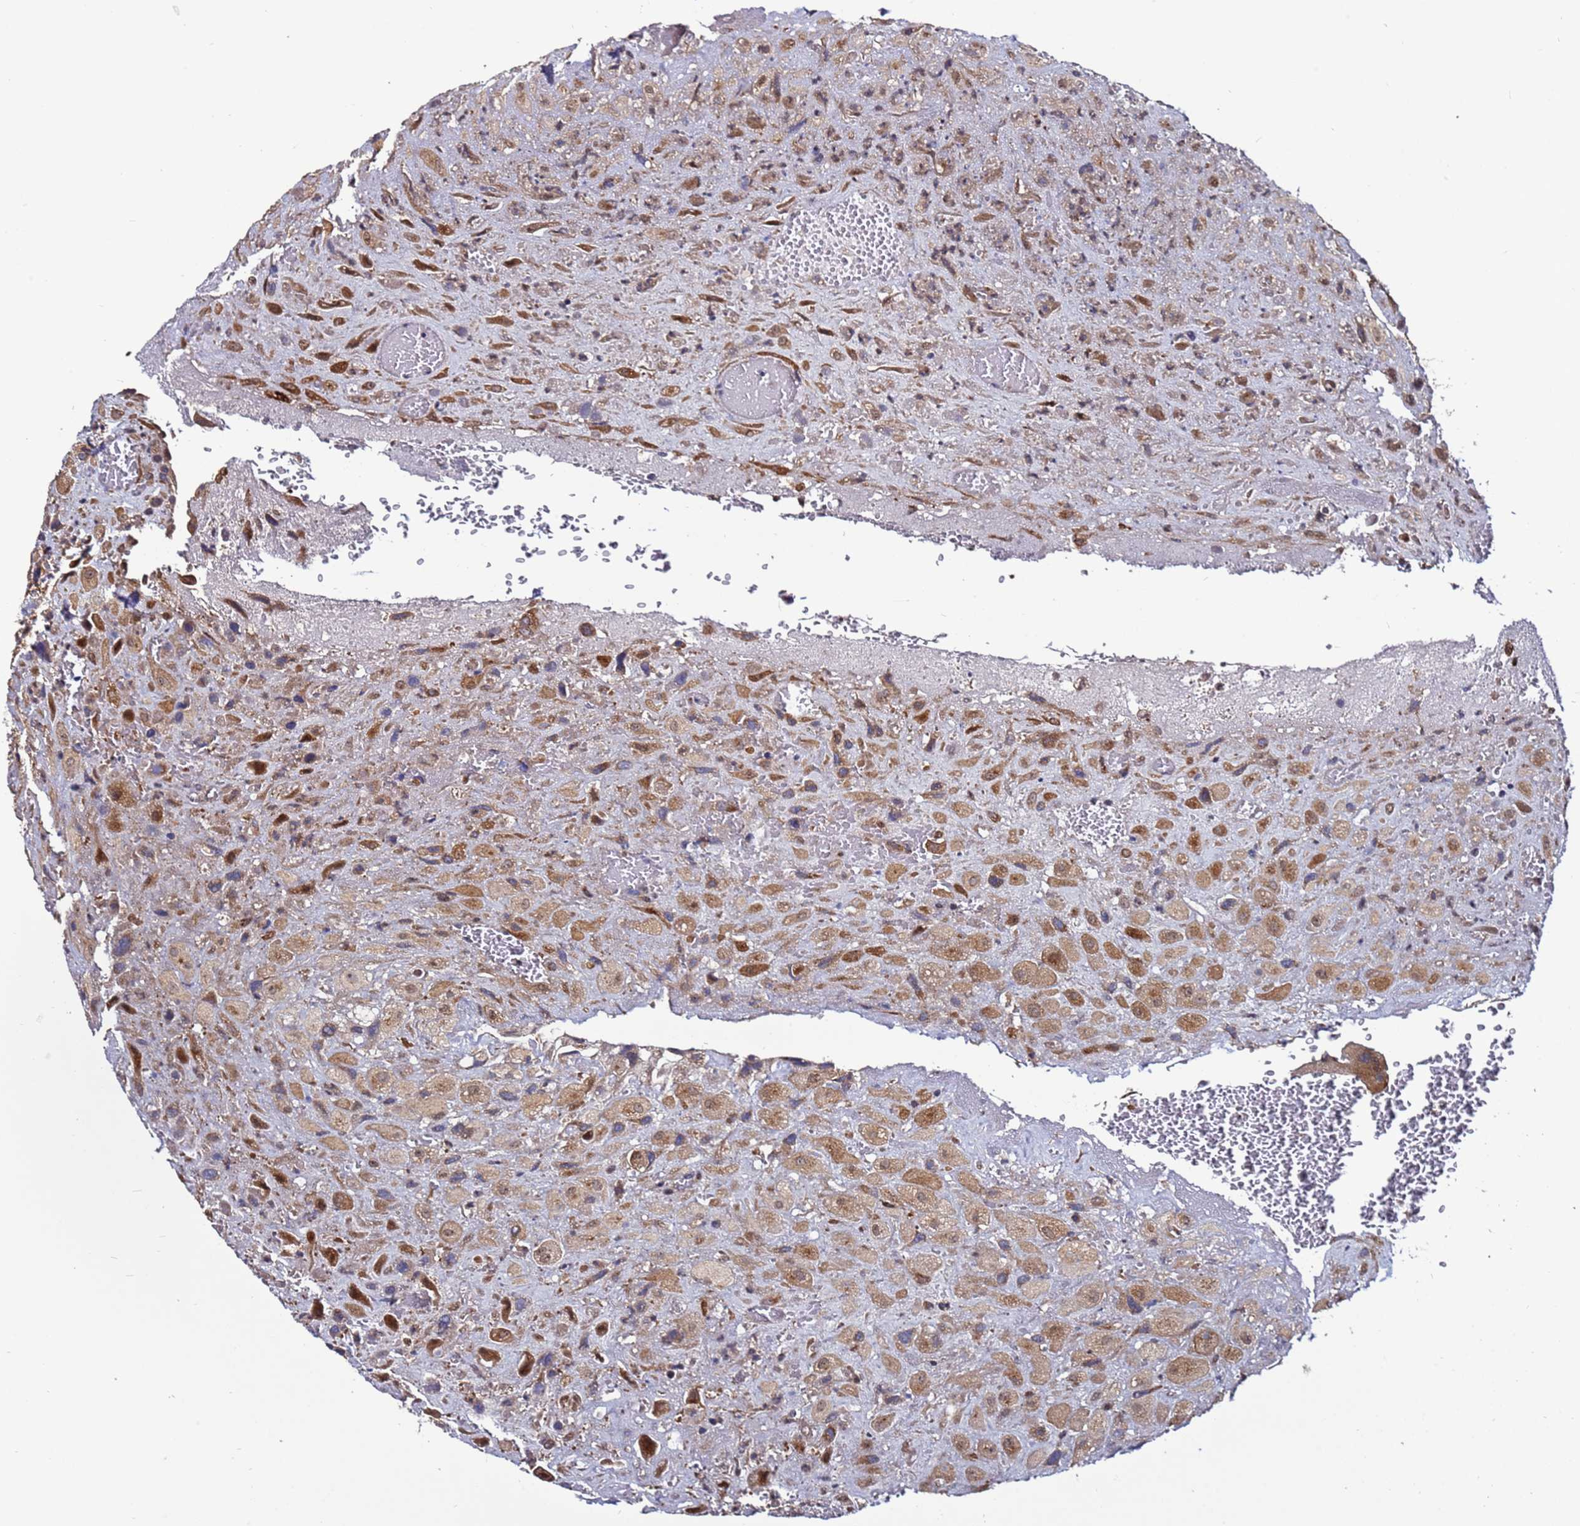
{"staining": {"intensity": "strong", "quantity": ">75%", "location": "cytoplasmic/membranous"}, "tissue": "placenta", "cell_type": "Decidual cells", "image_type": "normal", "snomed": [{"axis": "morphology", "description": "Normal tissue, NOS"}, {"axis": "topography", "description": "Placenta"}], "caption": "Immunohistochemistry (IHC) of normal placenta demonstrates high levels of strong cytoplasmic/membranous positivity in about >75% of decidual cells. The staining is performed using DAB (3,3'-diaminobenzidine) brown chromogen to label protein expression. The nuclei are counter-stained blue using hematoxylin.", "gene": "TMEM176B", "patient": {"sex": "female", "age": 35}}